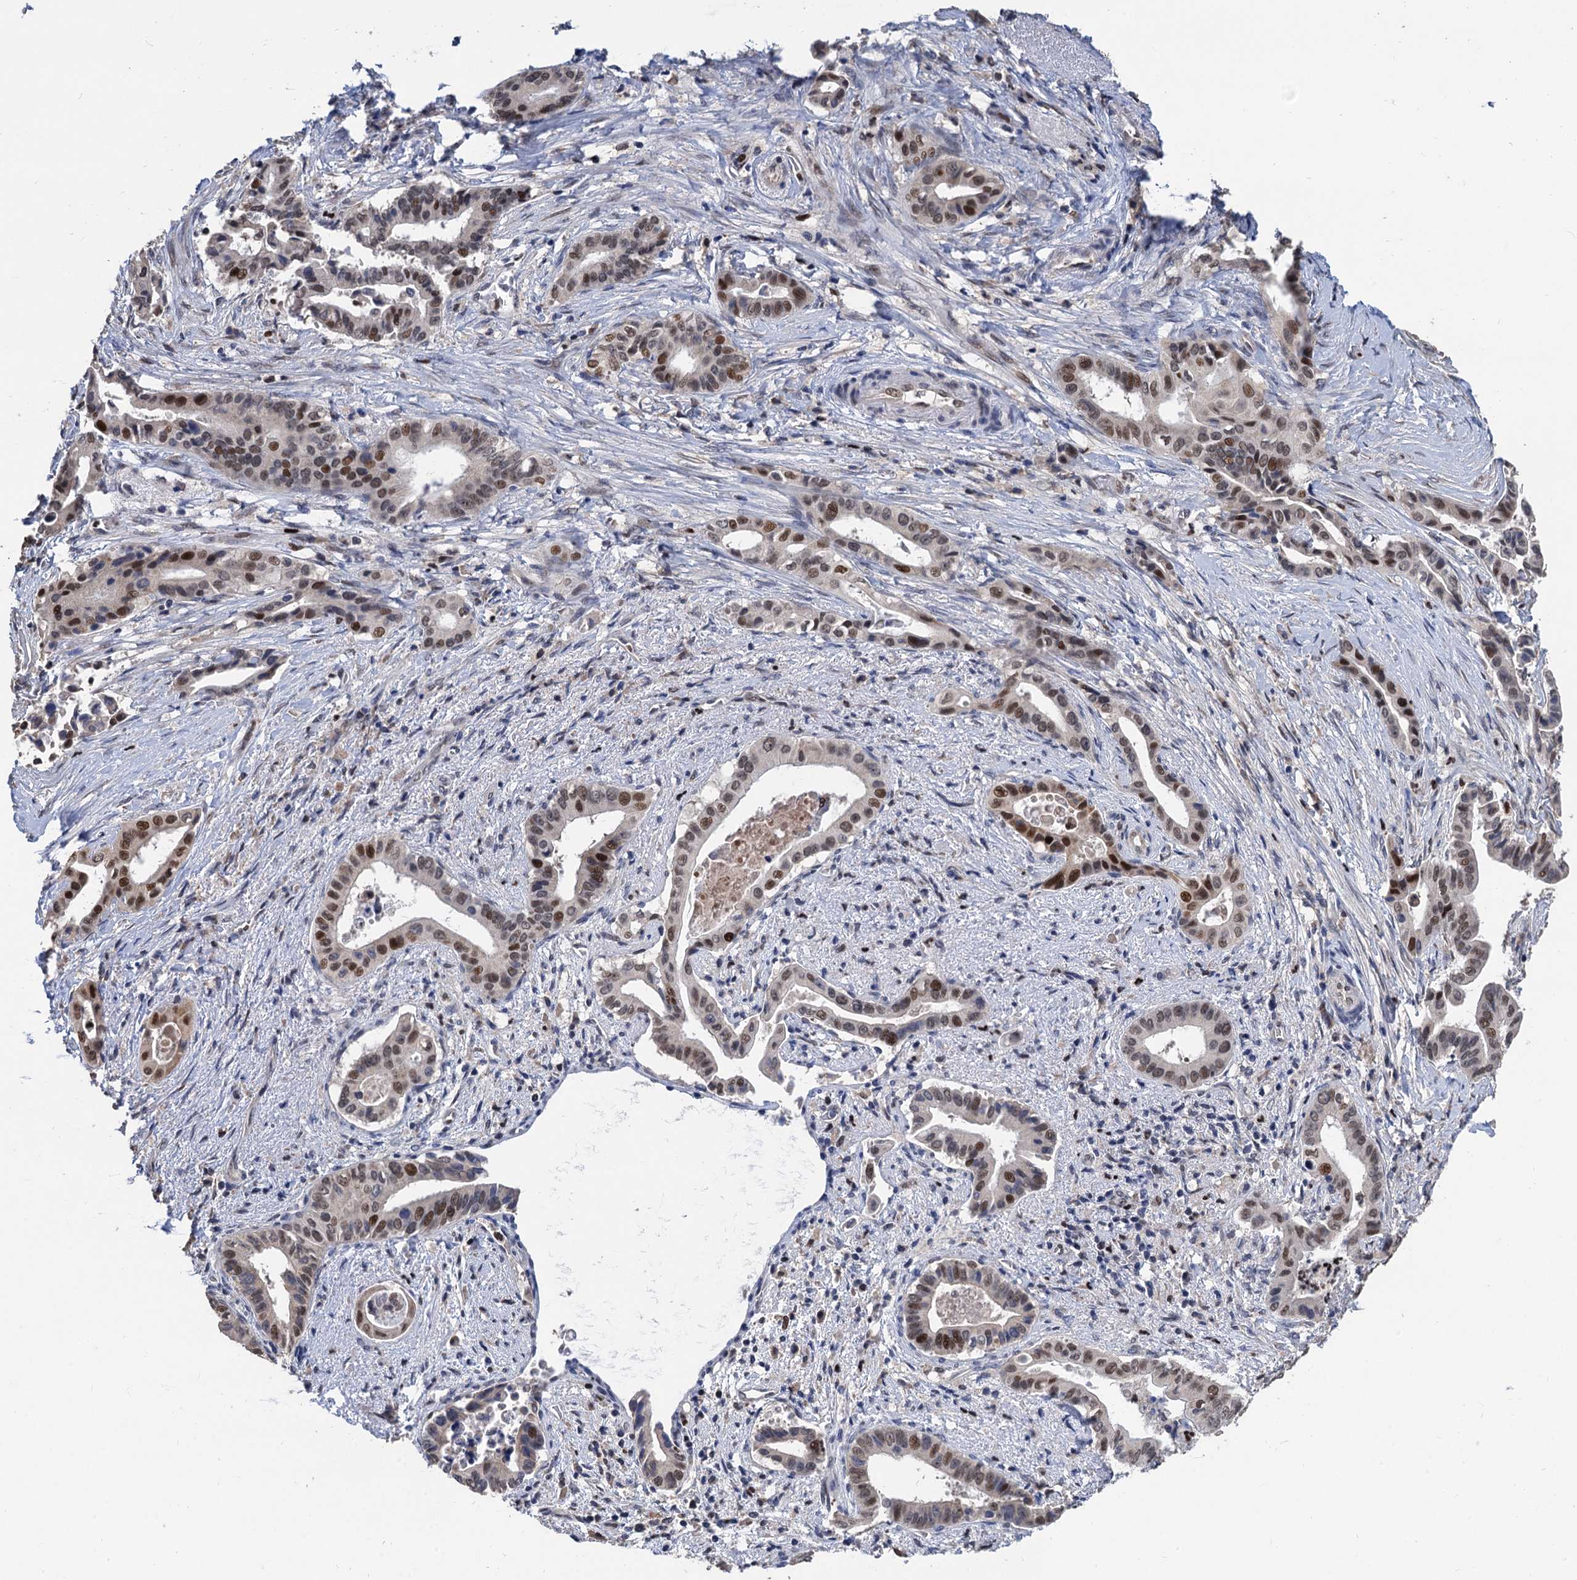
{"staining": {"intensity": "moderate", "quantity": ">75%", "location": "nuclear"}, "tissue": "pancreatic cancer", "cell_type": "Tumor cells", "image_type": "cancer", "snomed": [{"axis": "morphology", "description": "Adenocarcinoma, NOS"}, {"axis": "topography", "description": "Pancreas"}], "caption": "Human adenocarcinoma (pancreatic) stained for a protein (brown) reveals moderate nuclear positive expression in approximately >75% of tumor cells.", "gene": "TSEN34", "patient": {"sex": "female", "age": 77}}